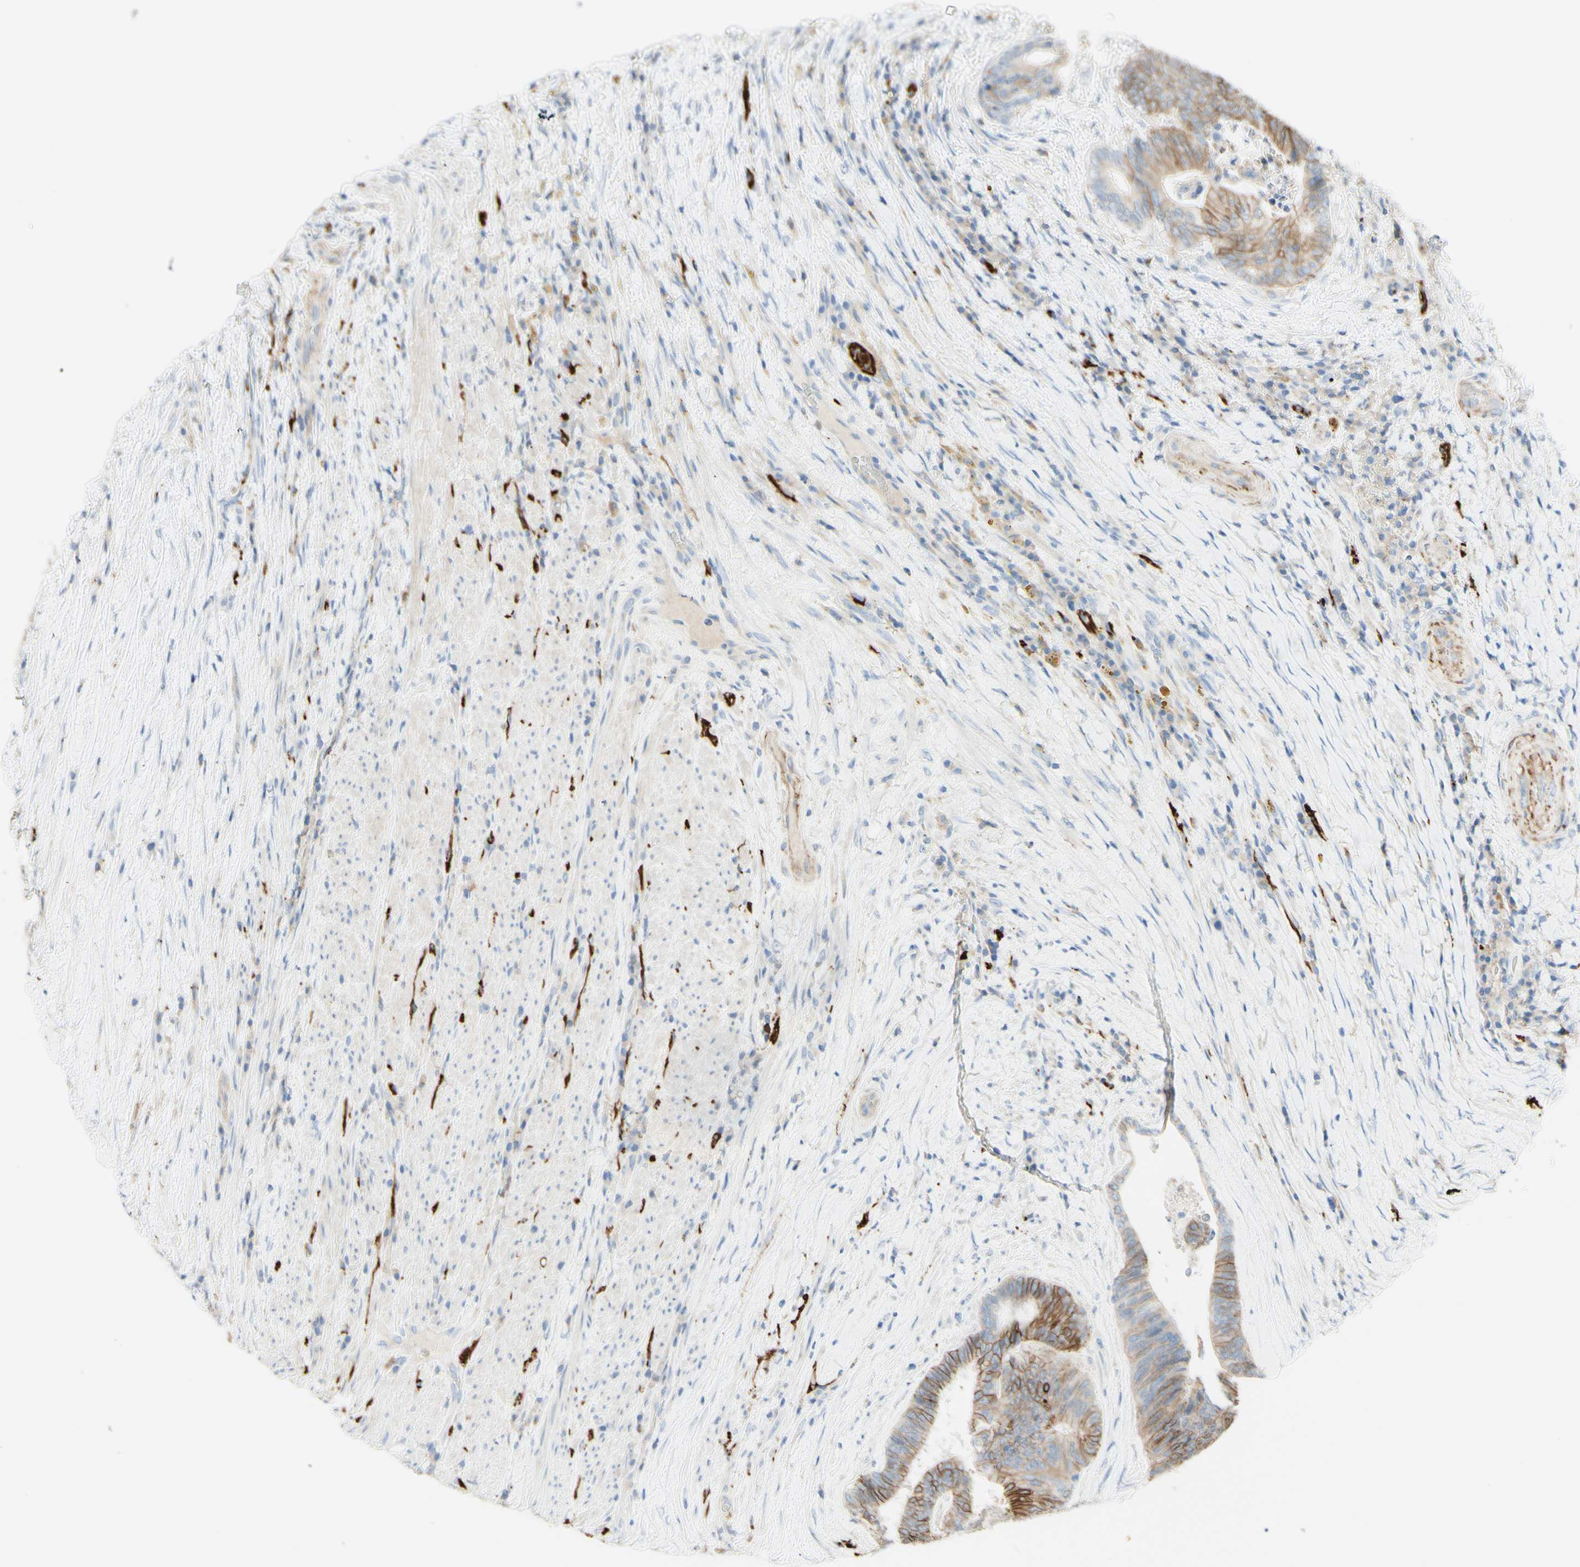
{"staining": {"intensity": "moderate", "quantity": "25%-75%", "location": "cytoplasmic/membranous"}, "tissue": "colorectal cancer", "cell_type": "Tumor cells", "image_type": "cancer", "snomed": [{"axis": "morphology", "description": "Adenocarcinoma, NOS"}, {"axis": "topography", "description": "Rectum"}], "caption": "Immunohistochemical staining of human adenocarcinoma (colorectal) exhibits moderate cytoplasmic/membranous protein positivity in about 25%-75% of tumor cells.", "gene": "ALCAM", "patient": {"sex": "male", "age": 72}}